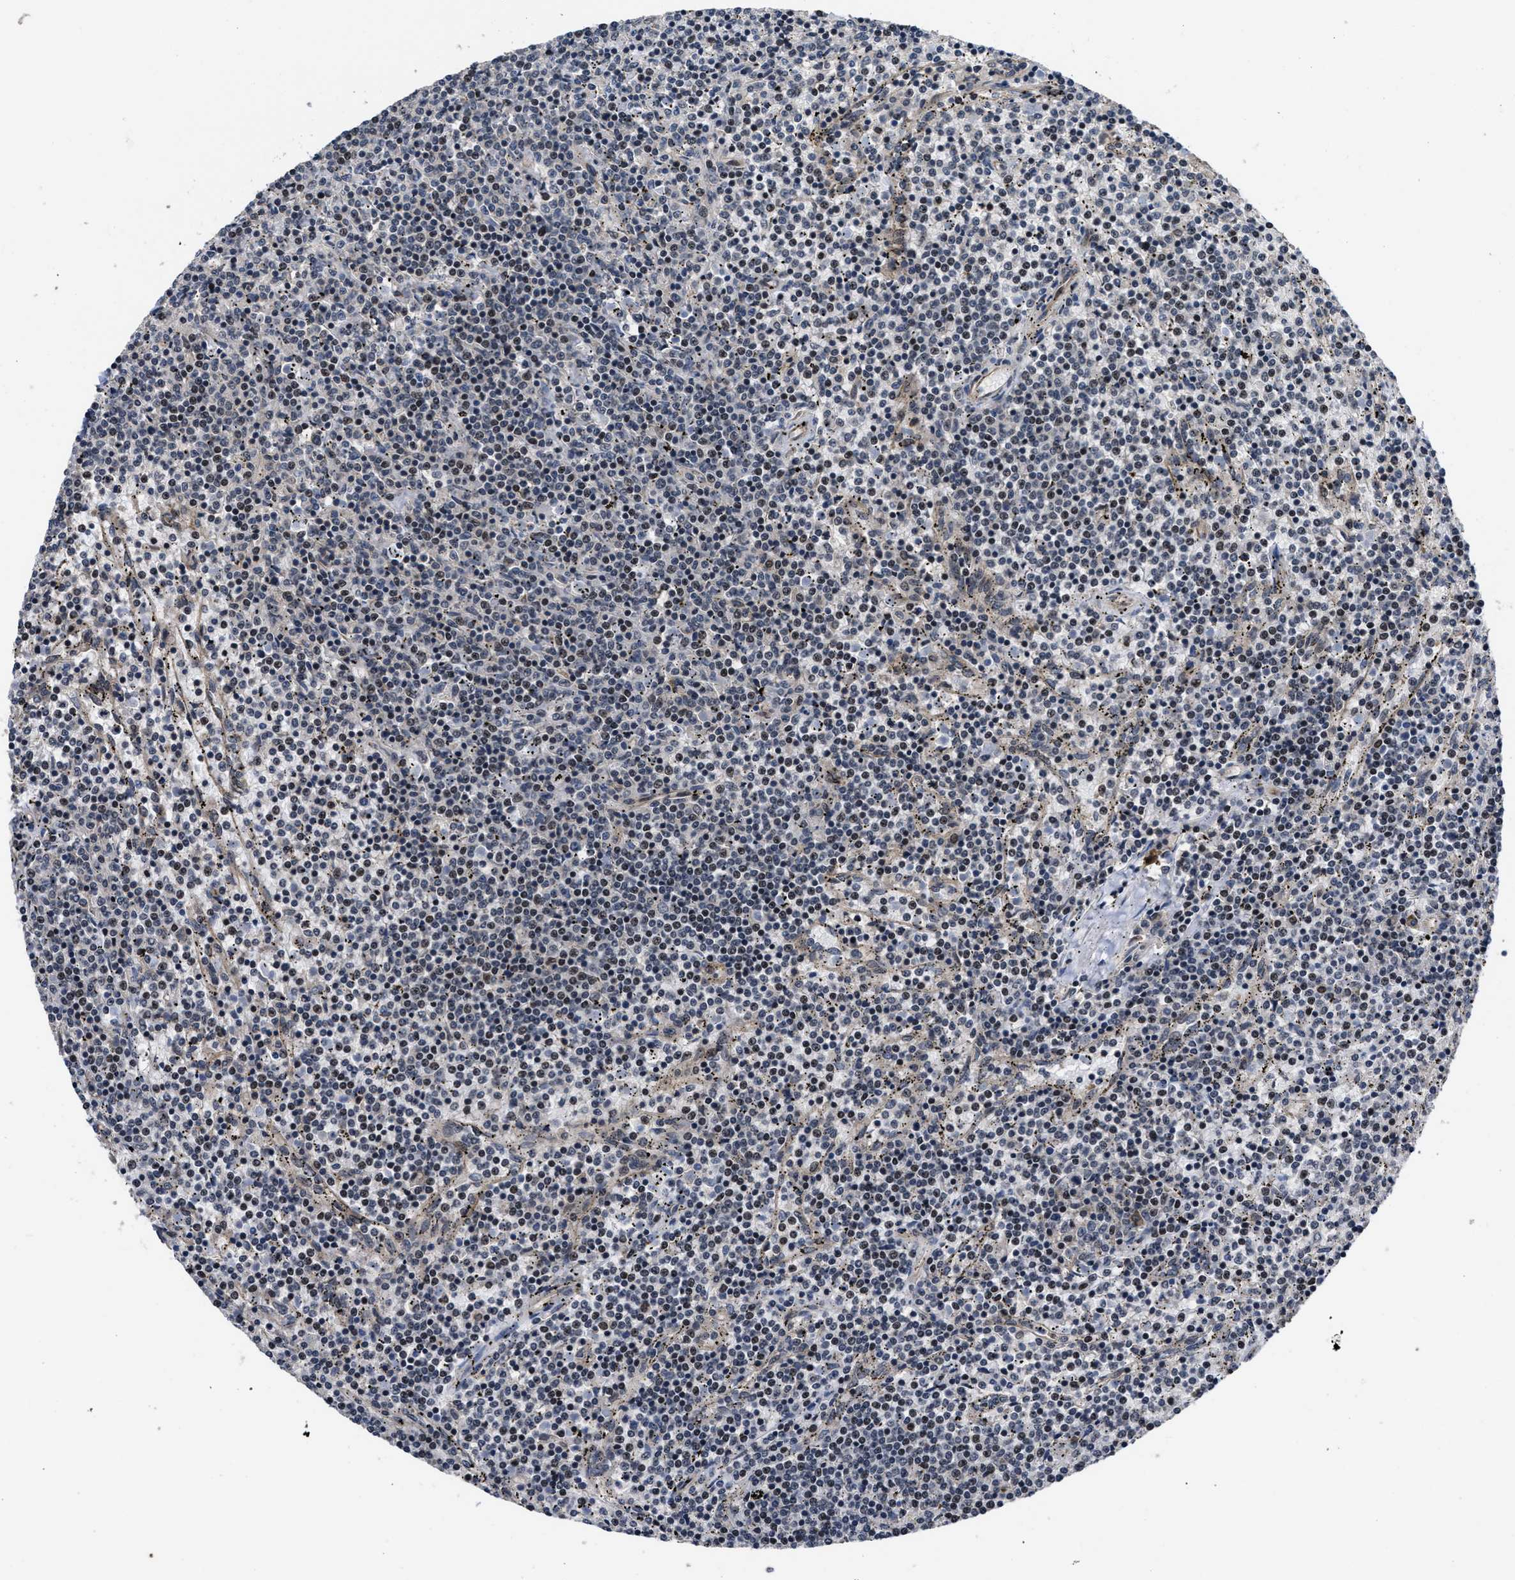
{"staining": {"intensity": "negative", "quantity": "none", "location": "none"}, "tissue": "lymphoma", "cell_type": "Tumor cells", "image_type": "cancer", "snomed": [{"axis": "morphology", "description": "Malignant lymphoma, non-Hodgkin's type, Low grade"}, {"axis": "topography", "description": "Spleen"}], "caption": "The immunohistochemistry (IHC) histopathology image has no significant expression in tumor cells of malignant lymphoma, non-Hodgkin's type (low-grade) tissue.", "gene": "DNAJC14", "patient": {"sex": "female", "age": 50}}